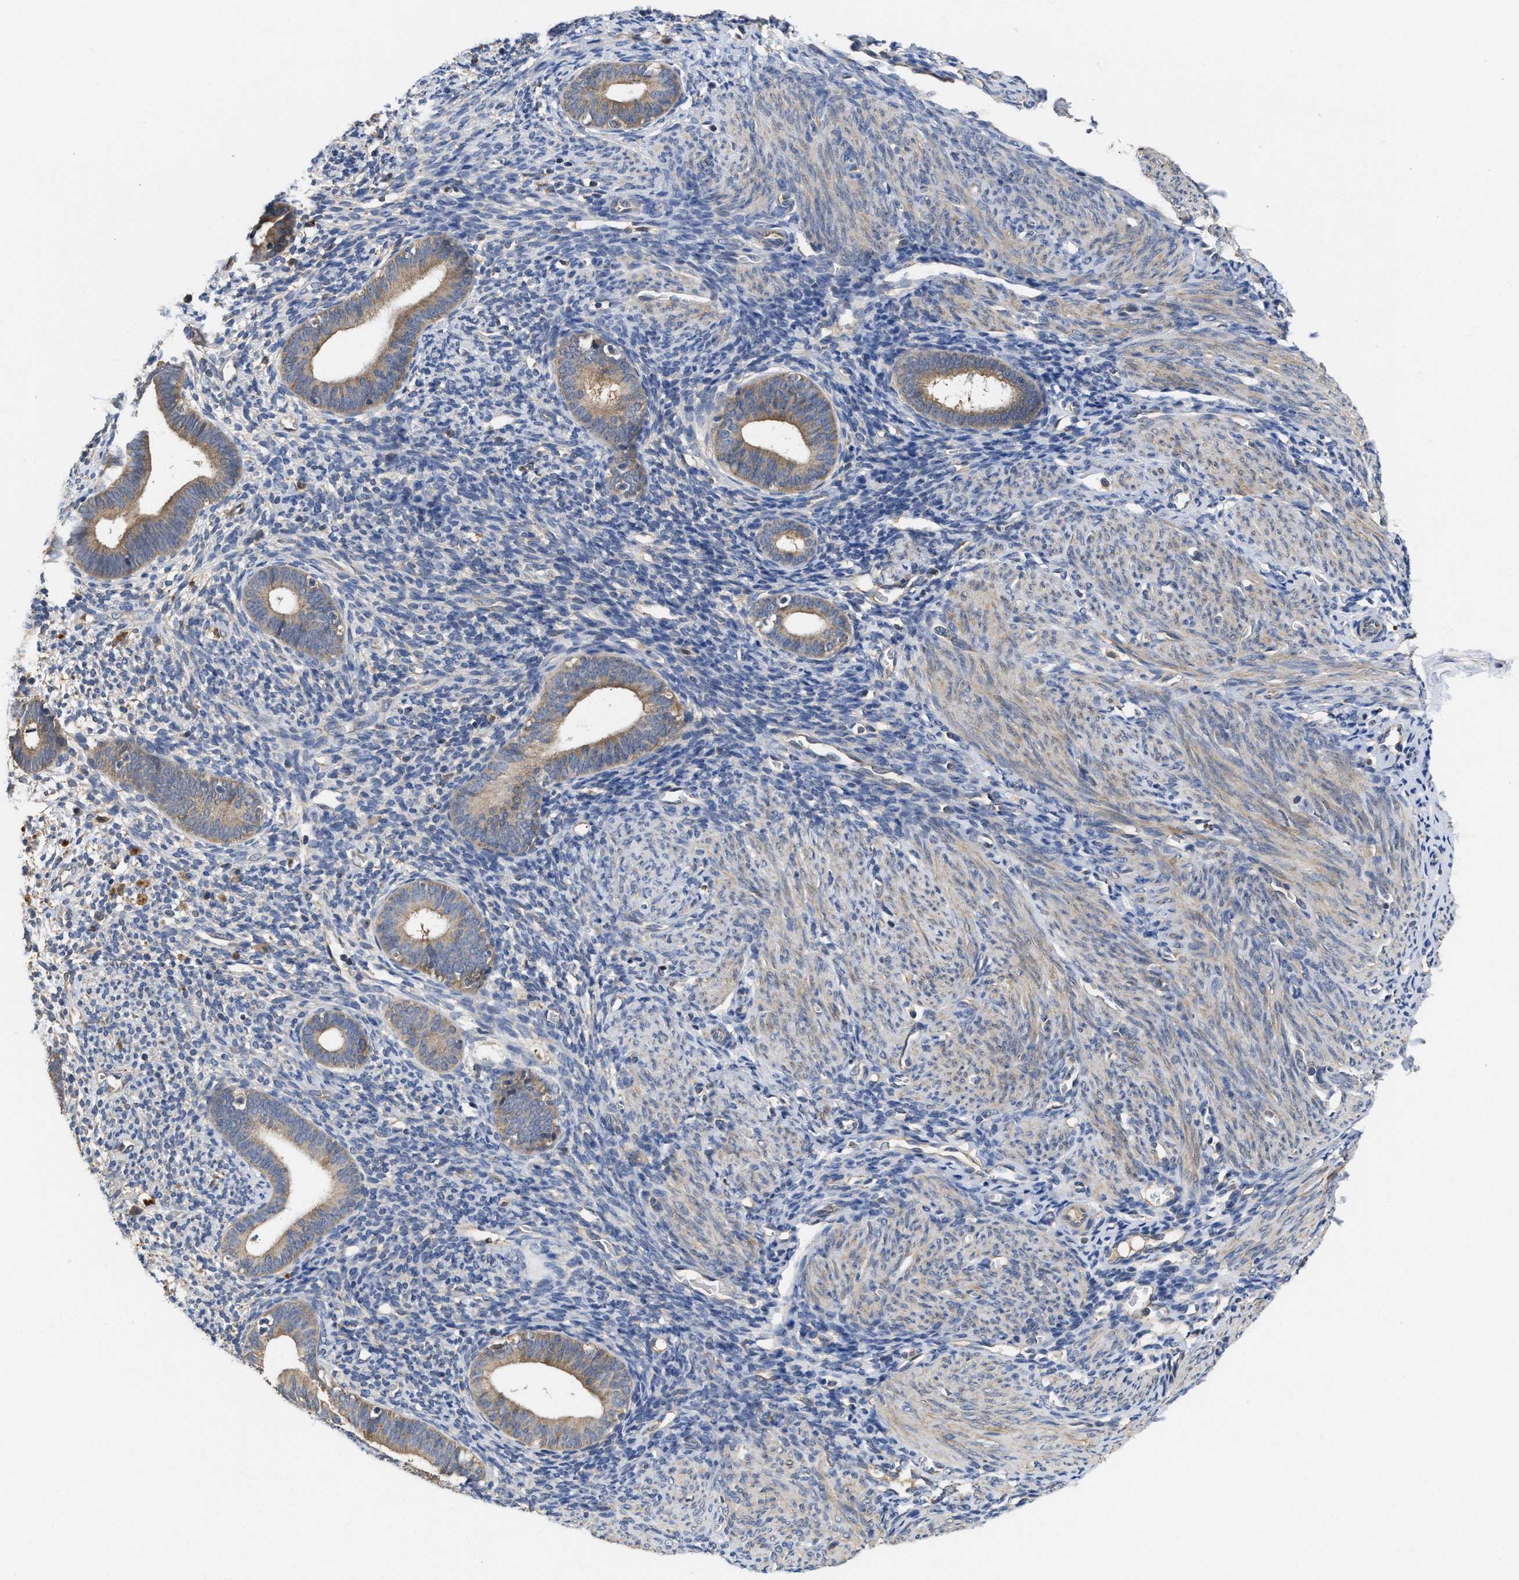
{"staining": {"intensity": "weak", "quantity": "<25%", "location": "cytoplasmic/membranous"}, "tissue": "endometrium", "cell_type": "Cells in endometrial stroma", "image_type": "normal", "snomed": [{"axis": "morphology", "description": "Normal tissue, NOS"}, {"axis": "morphology", "description": "Adenocarcinoma, NOS"}, {"axis": "topography", "description": "Endometrium"}], "caption": "Immunohistochemistry (IHC) histopathology image of unremarkable human endometrium stained for a protein (brown), which demonstrates no staining in cells in endometrial stroma.", "gene": "RNF216", "patient": {"sex": "female", "age": 57}}